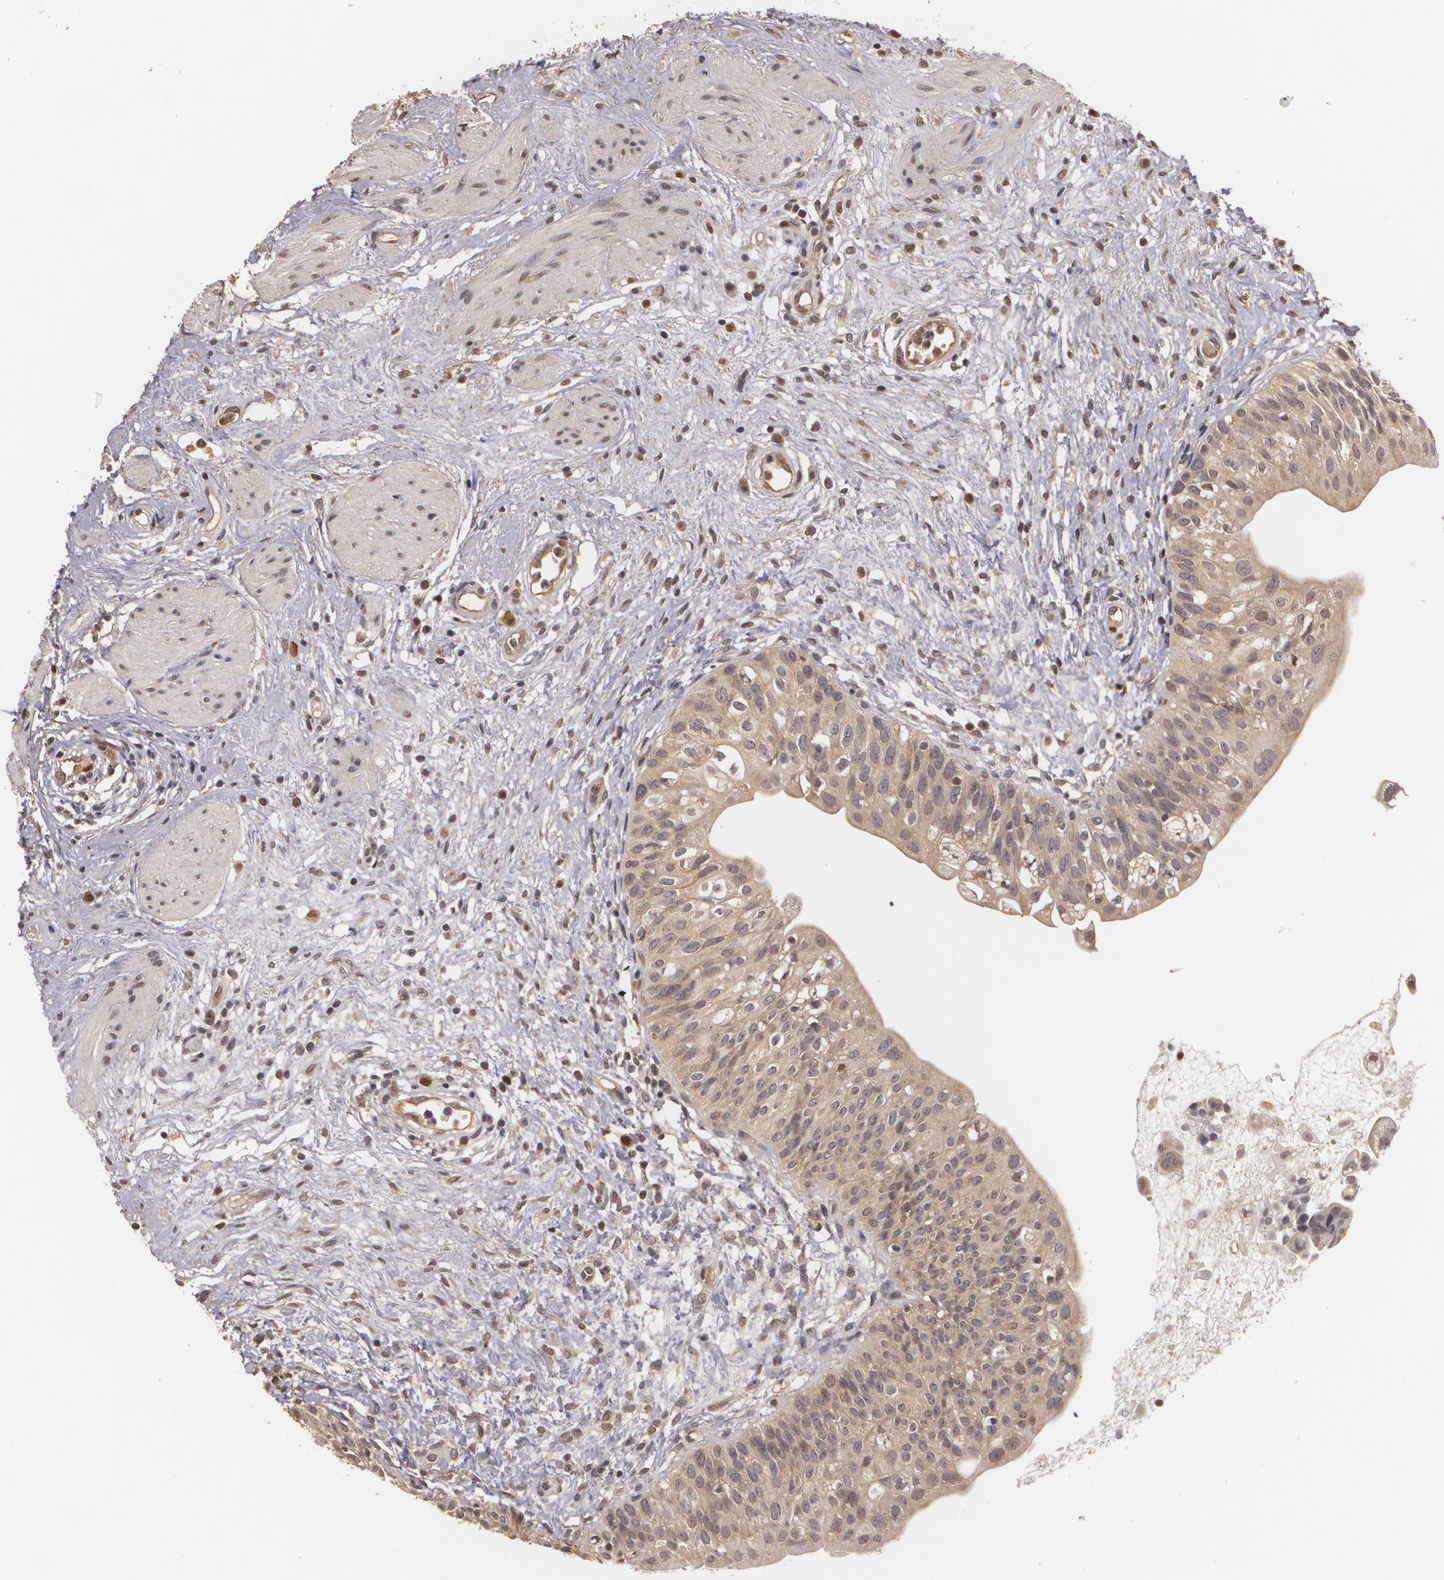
{"staining": {"intensity": "moderate", "quantity": "25%-75%", "location": "cytoplasmic/membranous,nuclear"}, "tissue": "urinary bladder", "cell_type": "Urothelial cells", "image_type": "normal", "snomed": [{"axis": "morphology", "description": "Normal tissue, NOS"}, {"axis": "topography", "description": "Urinary bladder"}], "caption": "Protein analysis of unremarkable urinary bladder shows moderate cytoplasmic/membranous,nuclear expression in about 25%-75% of urothelial cells.", "gene": "BRCA1", "patient": {"sex": "female", "age": 55}}